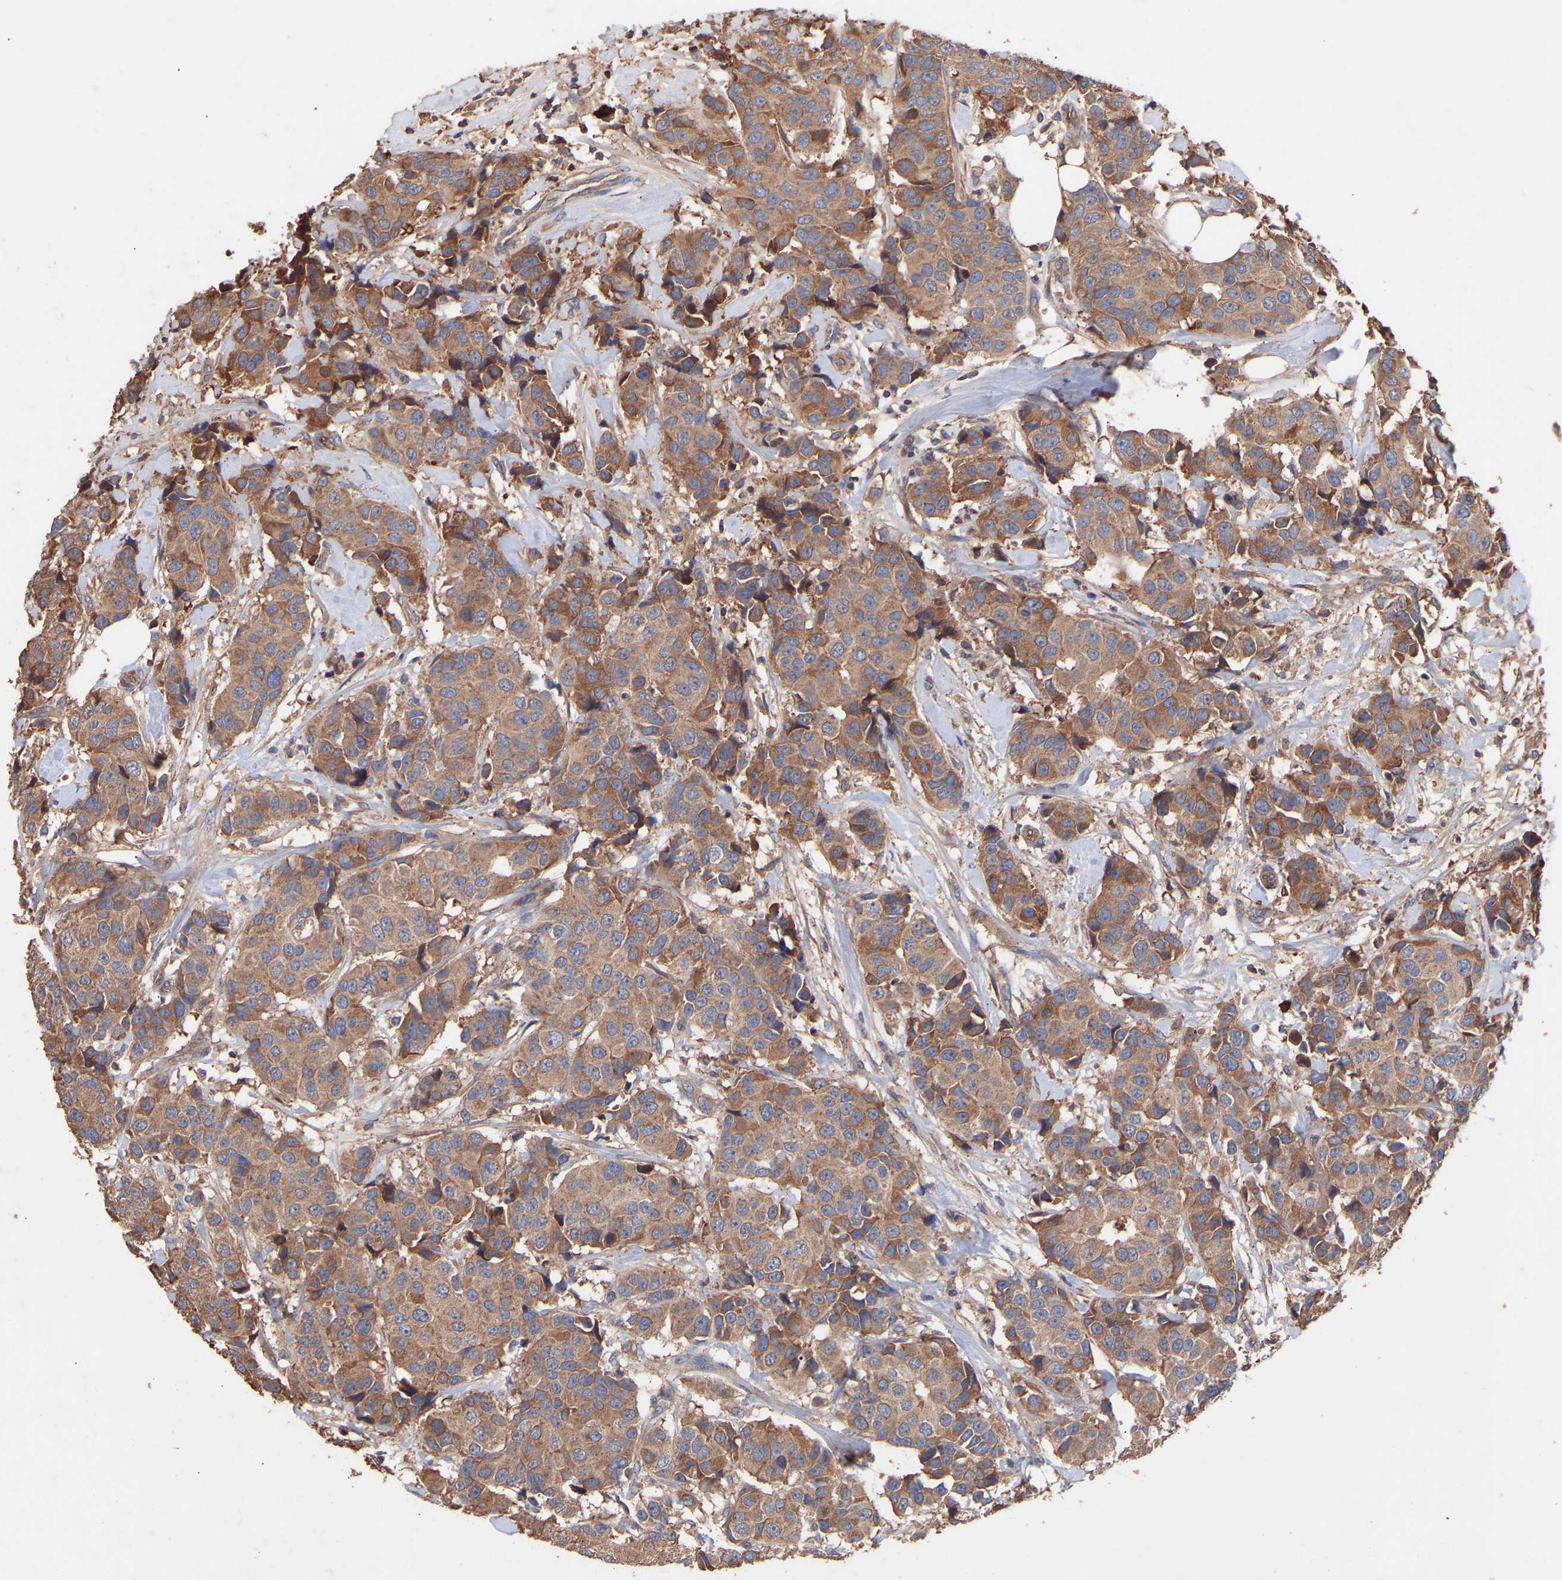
{"staining": {"intensity": "moderate", "quantity": ">75%", "location": "cytoplasmic/membranous"}, "tissue": "breast cancer", "cell_type": "Tumor cells", "image_type": "cancer", "snomed": [{"axis": "morphology", "description": "Normal tissue, NOS"}, {"axis": "morphology", "description": "Duct carcinoma"}, {"axis": "topography", "description": "Breast"}], "caption": "DAB immunohistochemical staining of breast cancer demonstrates moderate cytoplasmic/membranous protein expression in approximately >75% of tumor cells.", "gene": "TMEM268", "patient": {"sex": "female", "age": 39}}